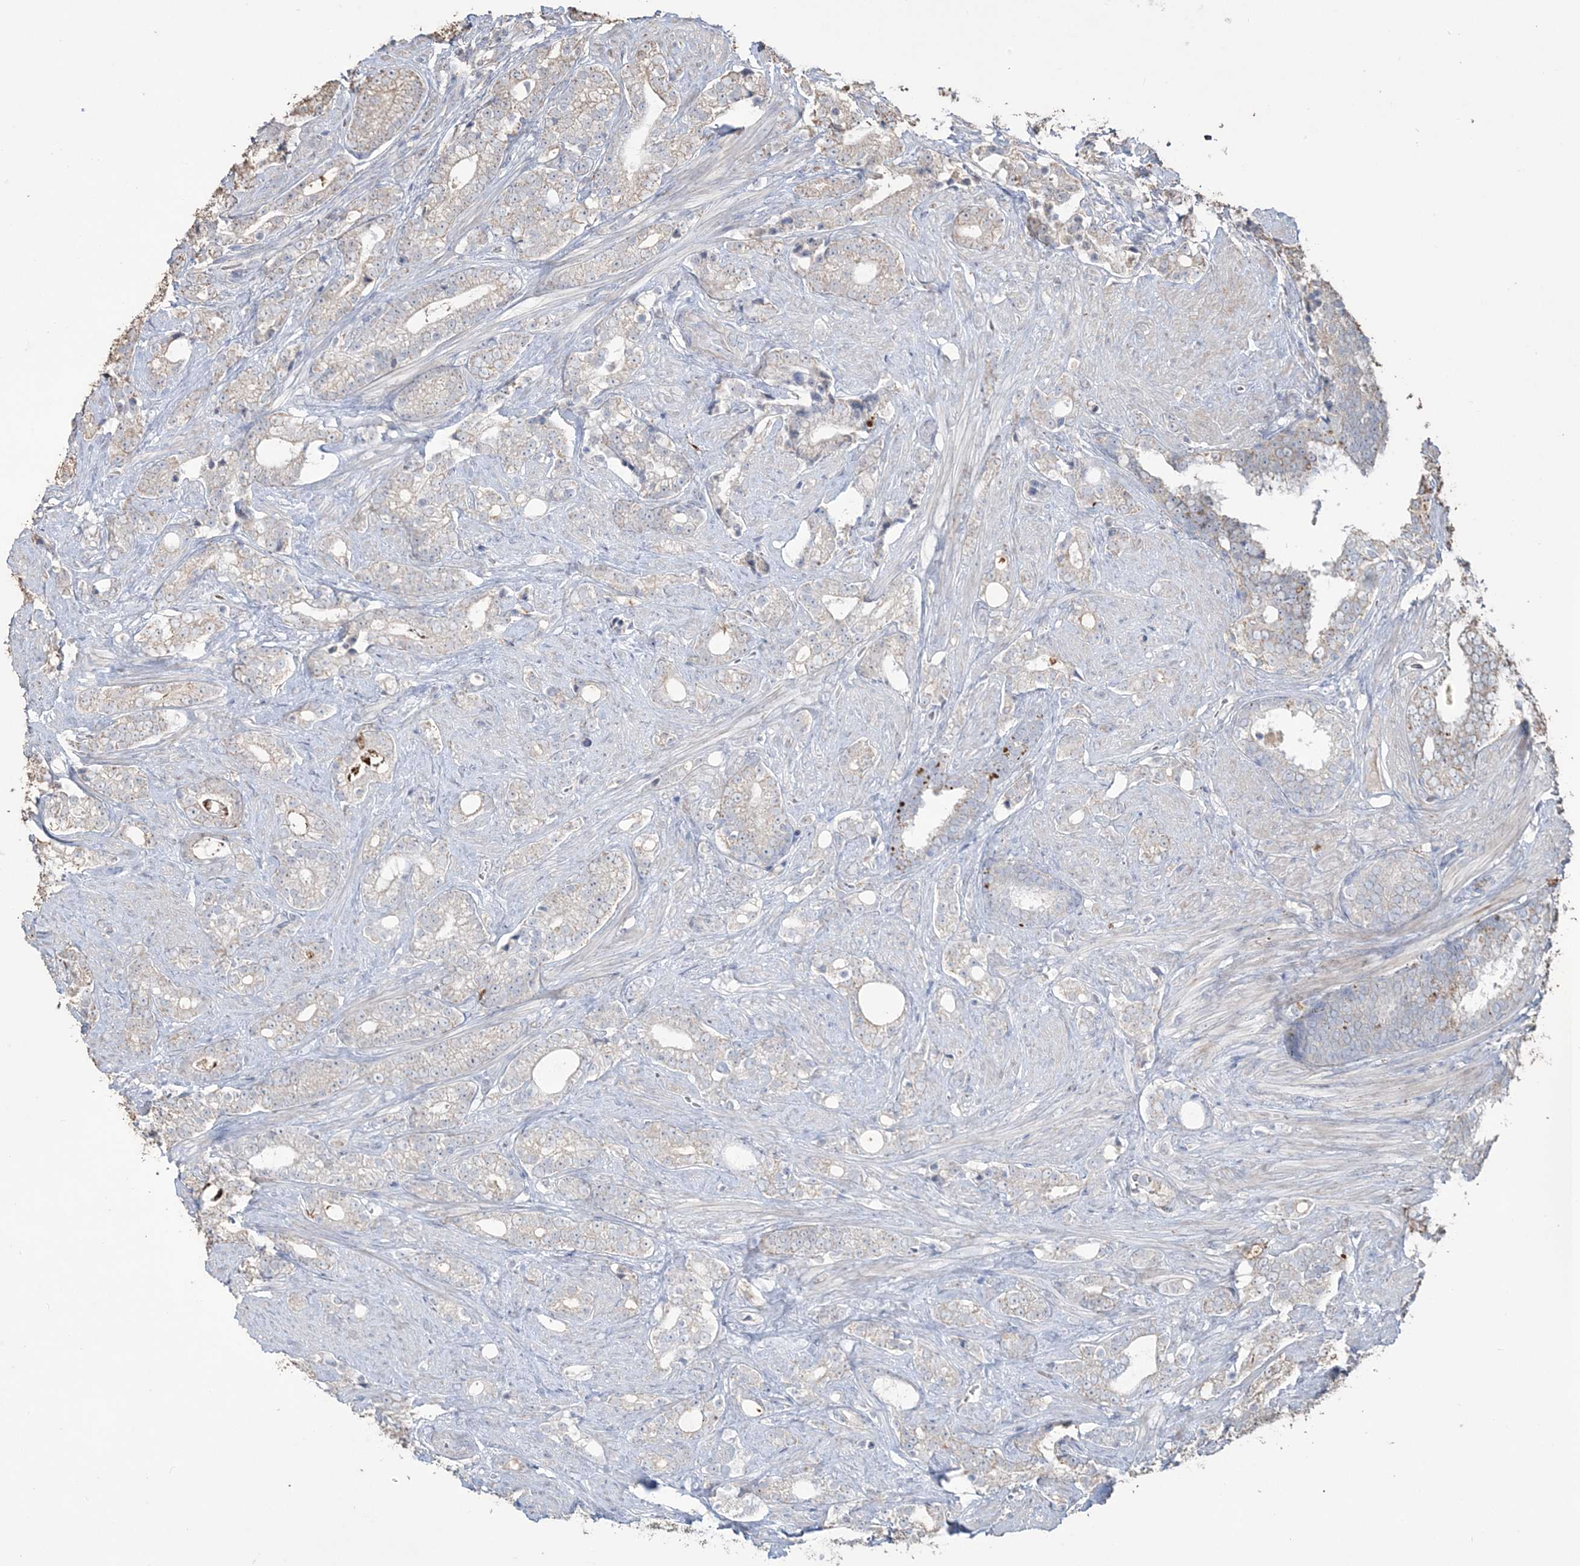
{"staining": {"intensity": "weak", "quantity": "<25%", "location": "cytoplasmic/membranous"}, "tissue": "prostate cancer", "cell_type": "Tumor cells", "image_type": "cancer", "snomed": [{"axis": "morphology", "description": "Adenocarcinoma, High grade"}, {"axis": "topography", "description": "Prostate and seminal vesicle, NOS"}], "caption": "Immunohistochemistry of prostate high-grade adenocarcinoma reveals no positivity in tumor cells.", "gene": "SFMBT2", "patient": {"sex": "male", "age": 67}}